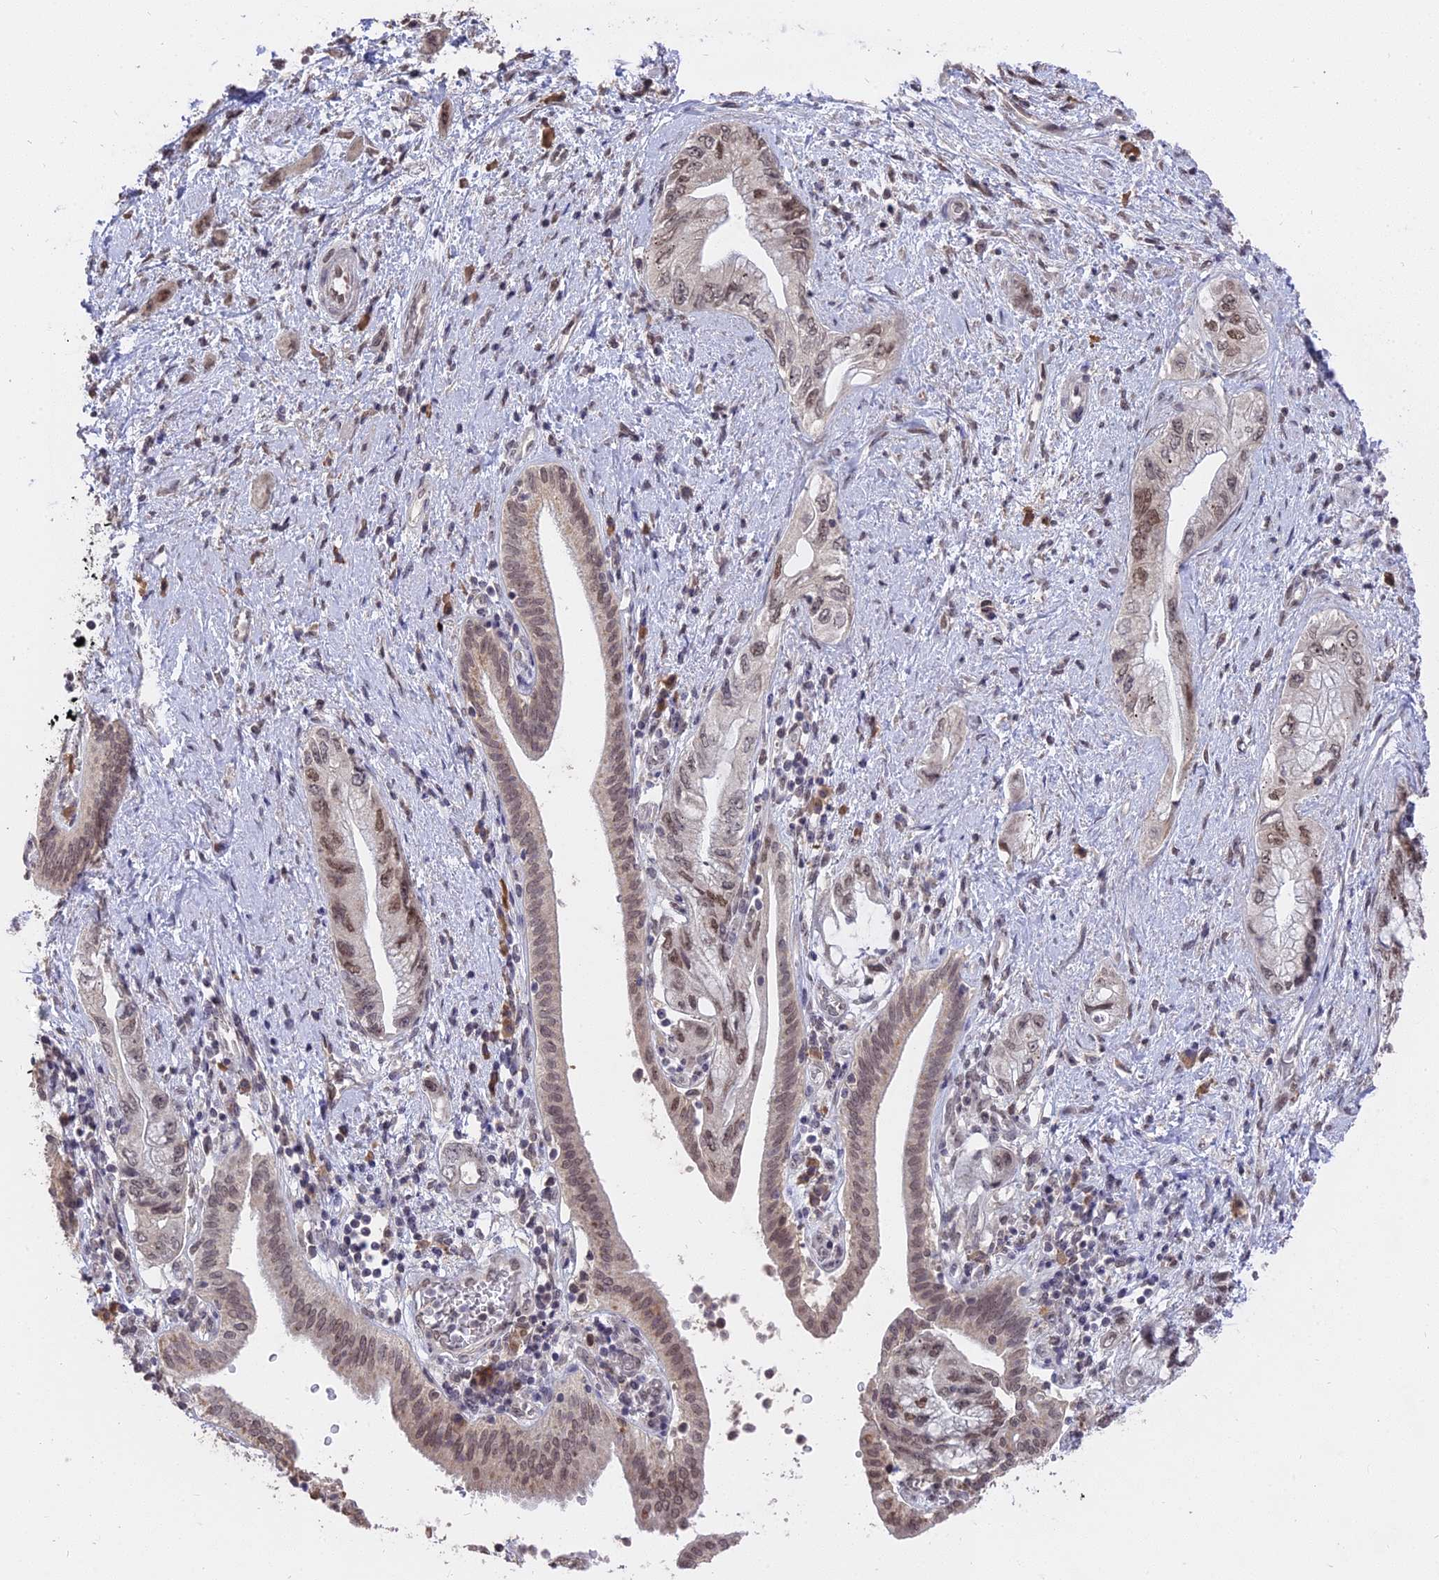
{"staining": {"intensity": "weak", "quantity": ">75%", "location": "nuclear"}, "tissue": "pancreatic cancer", "cell_type": "Tumor cells", "image_type": "cancer", "snomed": [{"axis": "morphology", "description": "Adenocarcinoma, NOS"}, {"axis": "topography", "description": "Pancreas"}], "caption": "Immunohistochemical staining of human pancreatic cancer (adenocarcinoma) shows low levels of weak nuclear expression in approximately >75% of tumor cells. Nuclei are stained in blue.", "gene": "NR1H3", "patient": {"sex": "female", "age": 73}}